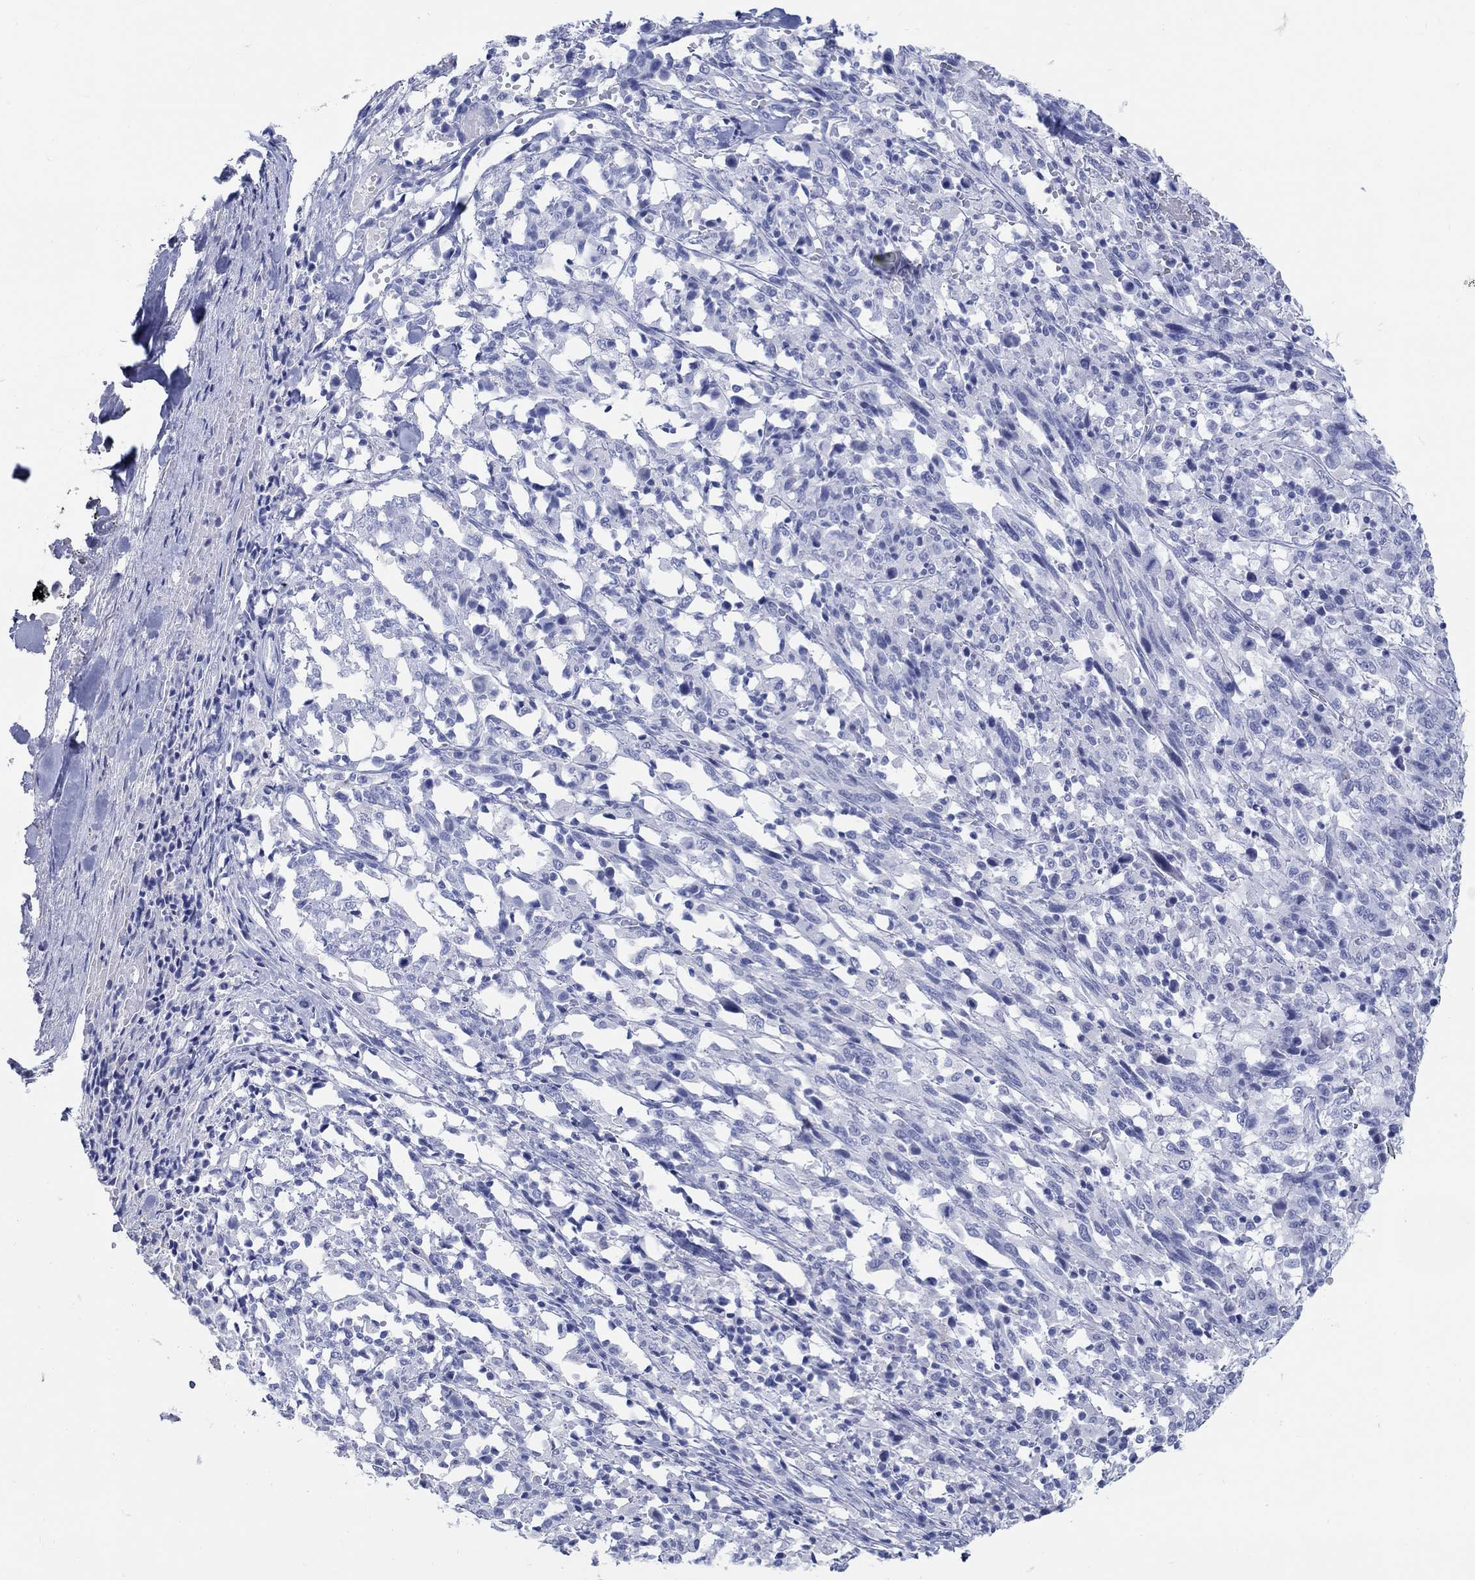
{"staining": {"intensity": "negative", "quantity": "none", "location": "none"}, "tissue": "melanoma", "cell_type": "Tumor cells", "image_type": "cancer", "snomed": [{"axis": "morphology", "description": "Malignant melanoma, NOS"}, {"axis": "topography", "description": "Skin"}], "caption": "Tumor cells are negative for protein expression in human malignant melanoma. (Immunohistochemistry, brightfield microscopy, high magnification).", "gene": "AKR1C2", "patient": {"sex": "female", "age": 91}}